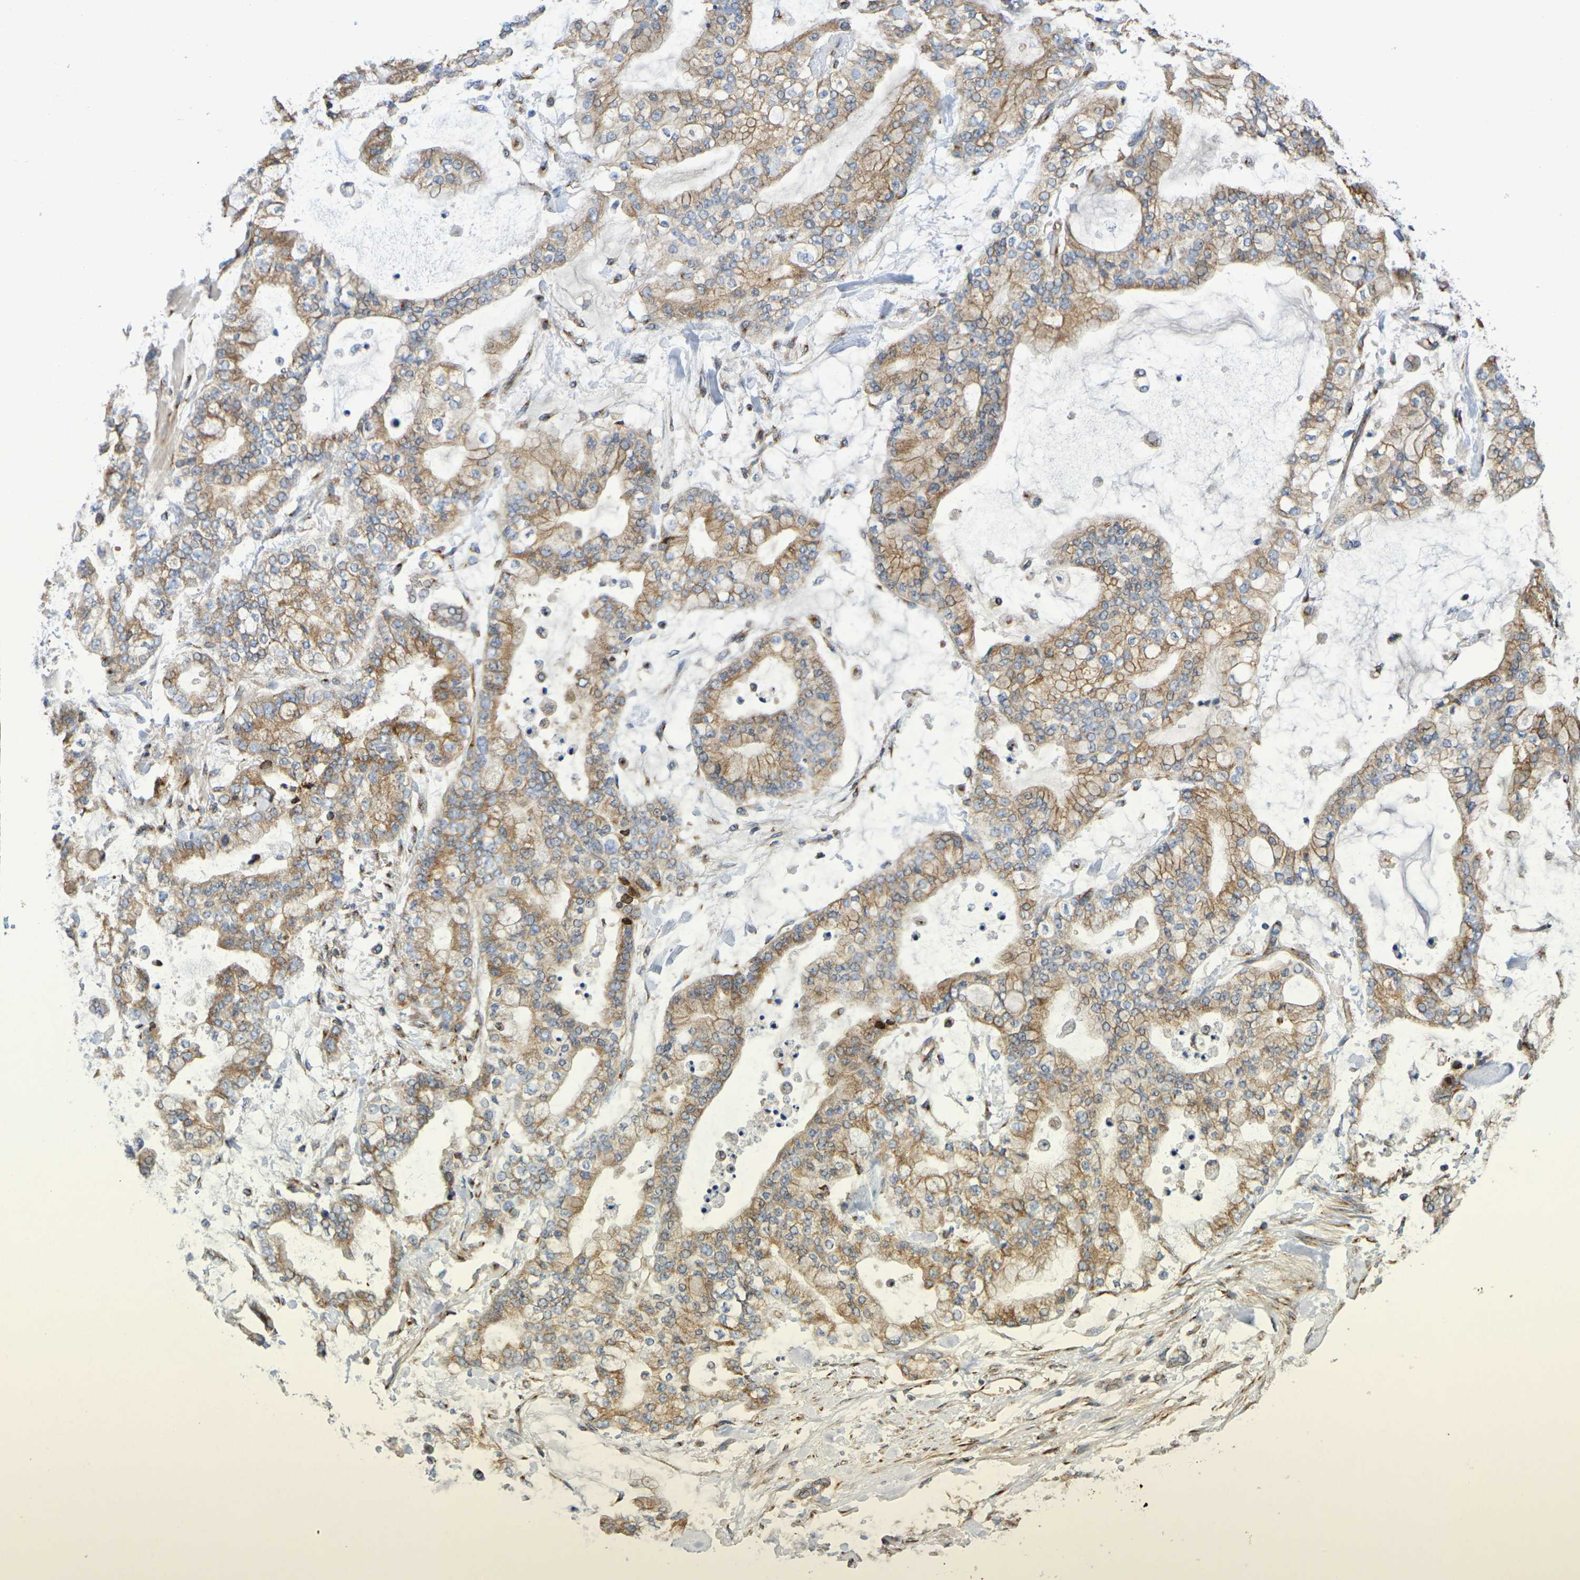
{"staining": {"intensity": "moderate", "quantity": ">75%", "location": "cytoplasmic/membranous"}, "tissue": "stomach cancer", "cell_type": "Tumor cells", "image_type": "cancer", "snomed": [{"axis": "morphology", "description": "Normal tissue, NOS"}, {"axis": "morphology", "description": "Adenocarcinoma, NOS"}, {"axis": "topography", "description": "Stomach, upper"}, {"axis": "topography", "description": "Stomach"}], "caption": "Protein staining reveals moderate cytoplasmic/membranous expression in about >75% of tumor cells in stomach cancer (adenocarcinoma).", "gene": "DCP2", "patient": {"sex": "male", "age": 76}}